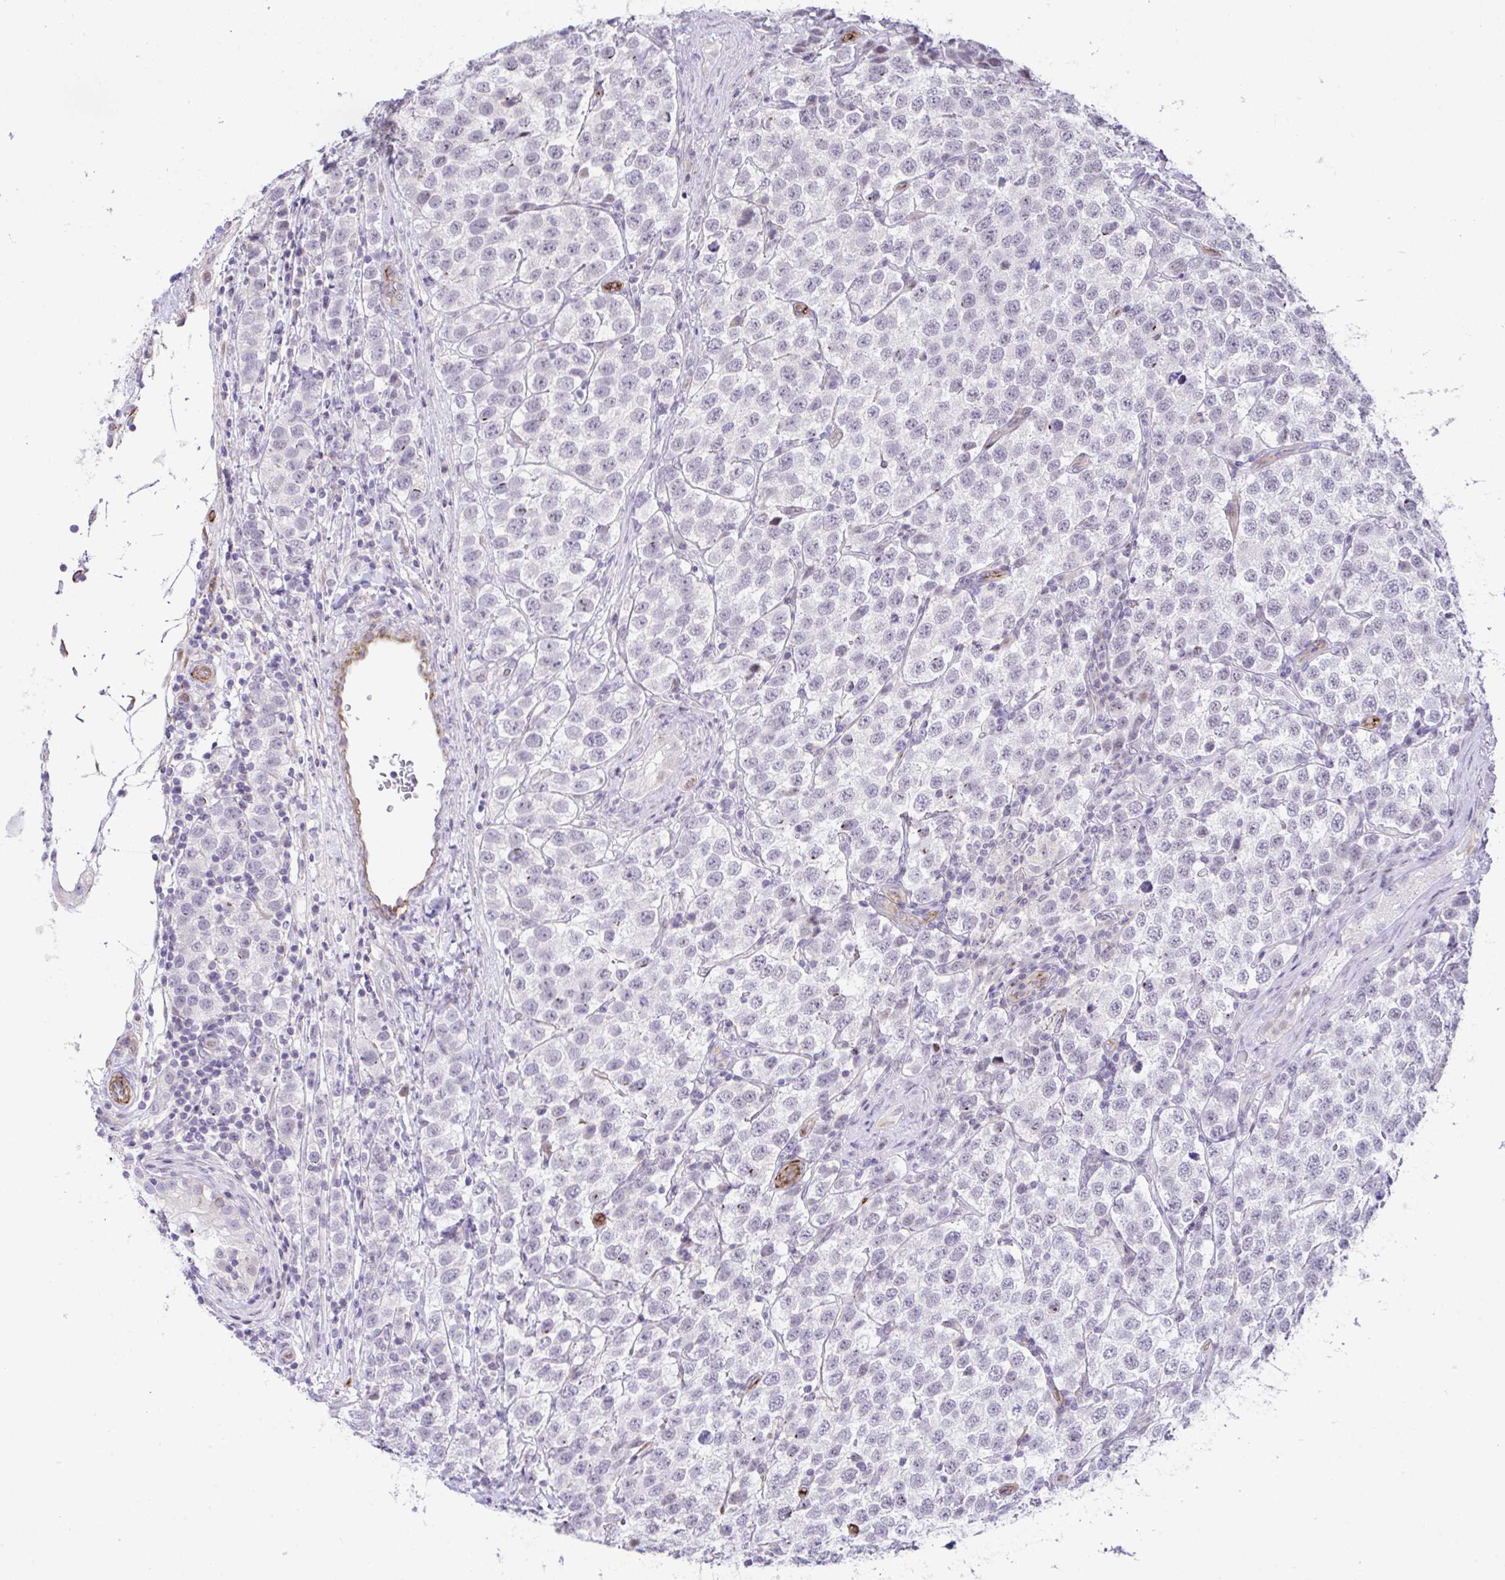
{"staining": {"intensity": "negative", "quantity": "none", "location": "none"}, "tissue": "testis cancer", "cell_type": "Tumor cells", "image_type": "cancer", "snomed": [{"axis": "morphology", "description": "Seminoma, NOS"}, {"axis": "topography", "description": "Testis"}], "caption": "An immunohistochemistry image of testis cancer is shown. There is no staining in tumor cells of testis cancer.", "gene": "FBXO34", "patient": {"sex": "male", "age": 34}}